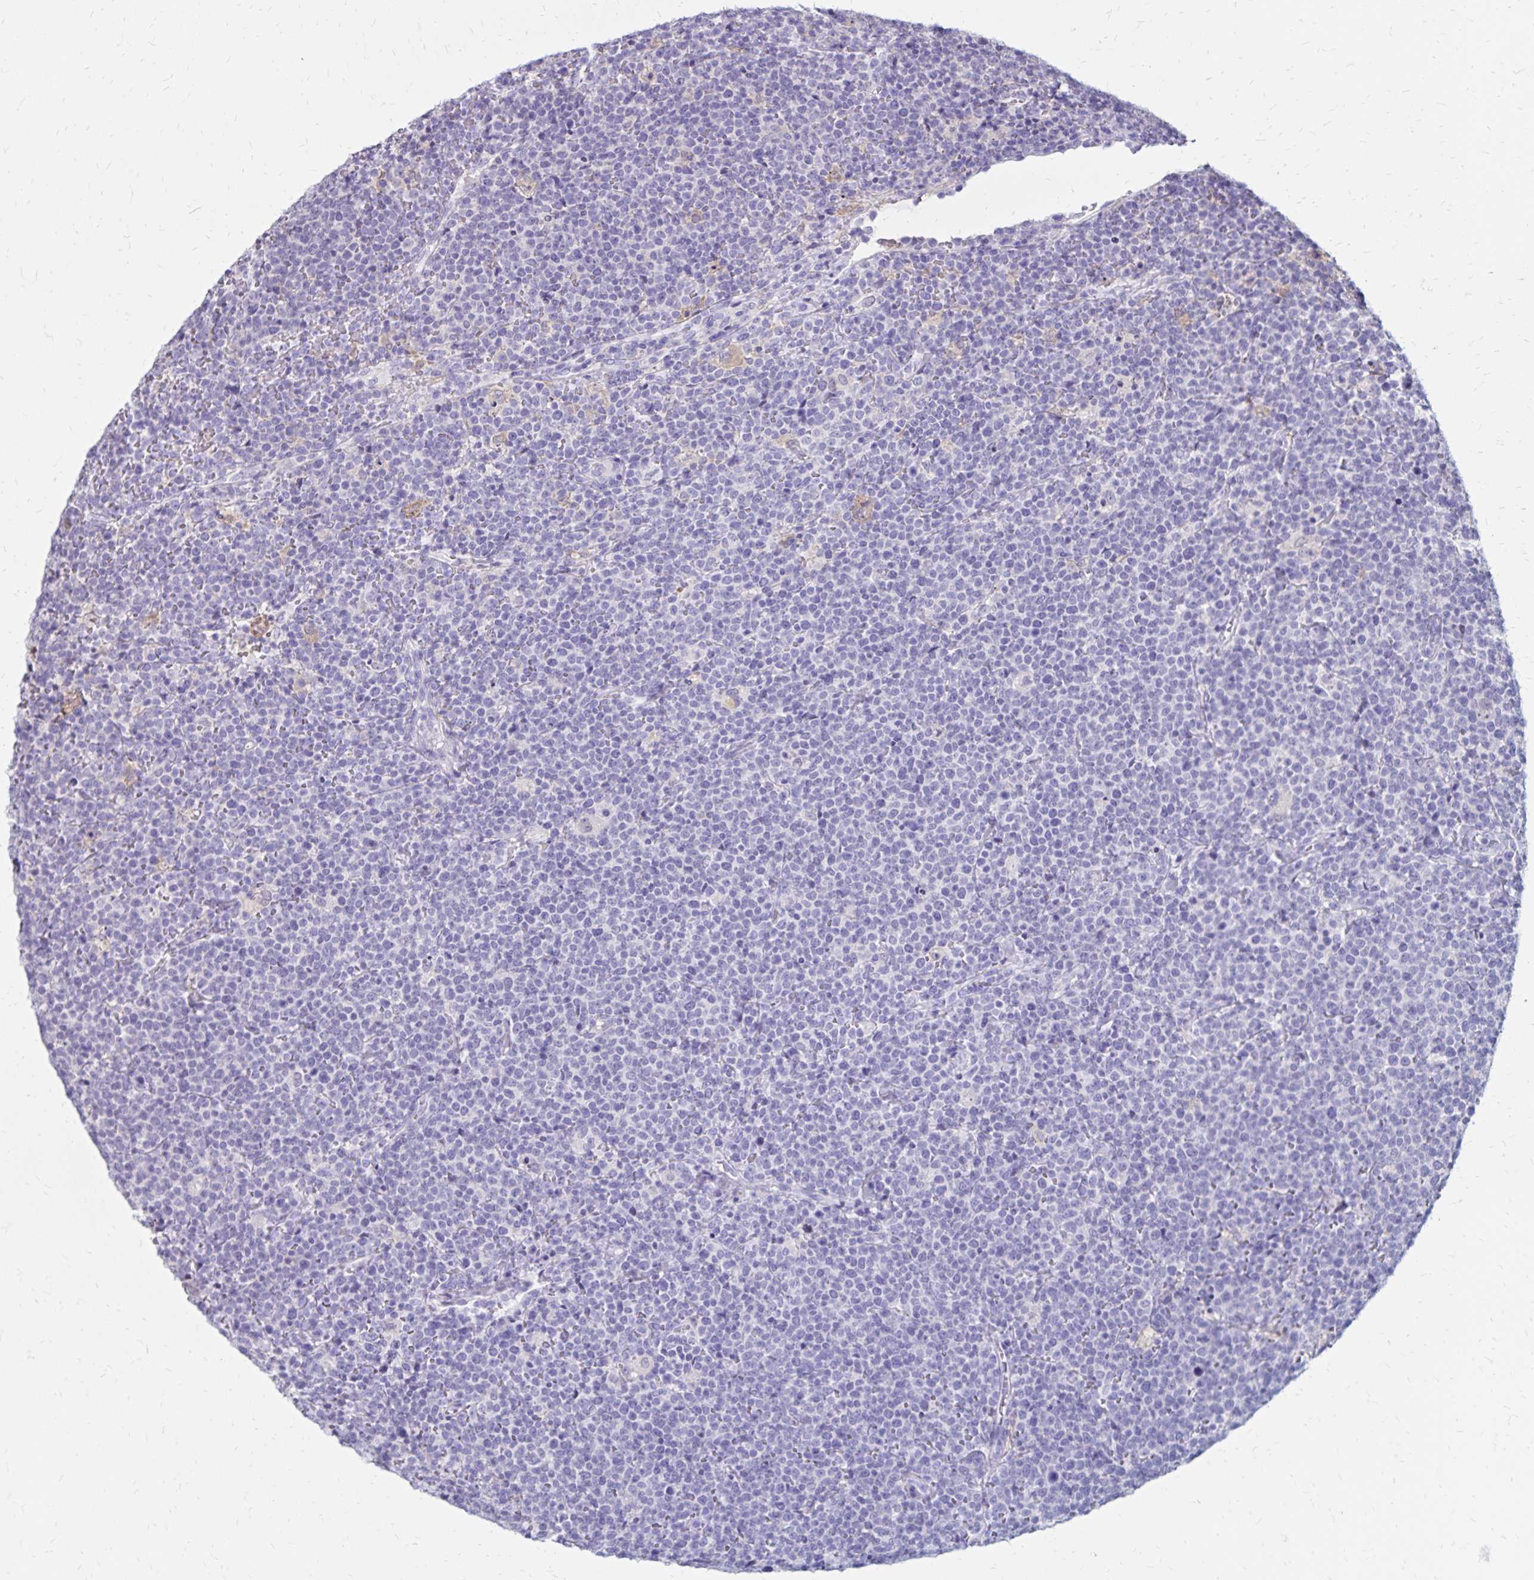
{"staining": {"intensity": "negative", "quantity": "none", "location": "none"}, "tissue": "lymphoma", "cell_type": "Tumor cells", "image_type": "cancer", "snomed": [{"axis": "morphology", "description": "Malignant lymphoma, non-Hodgkin's type, High grade"}, {"axis": "topography", "description": "Lymph node"}], "caption": "Malignant lymphoma, non-Hodgkin's type (high-grade) was stained to show a protein in brown. There is no significant positivity in tumor cells. (DAB immunohistochemistry, high magnification).", "gene": "SH3GL3", "patient": {"sex": "male", "age": 61}}